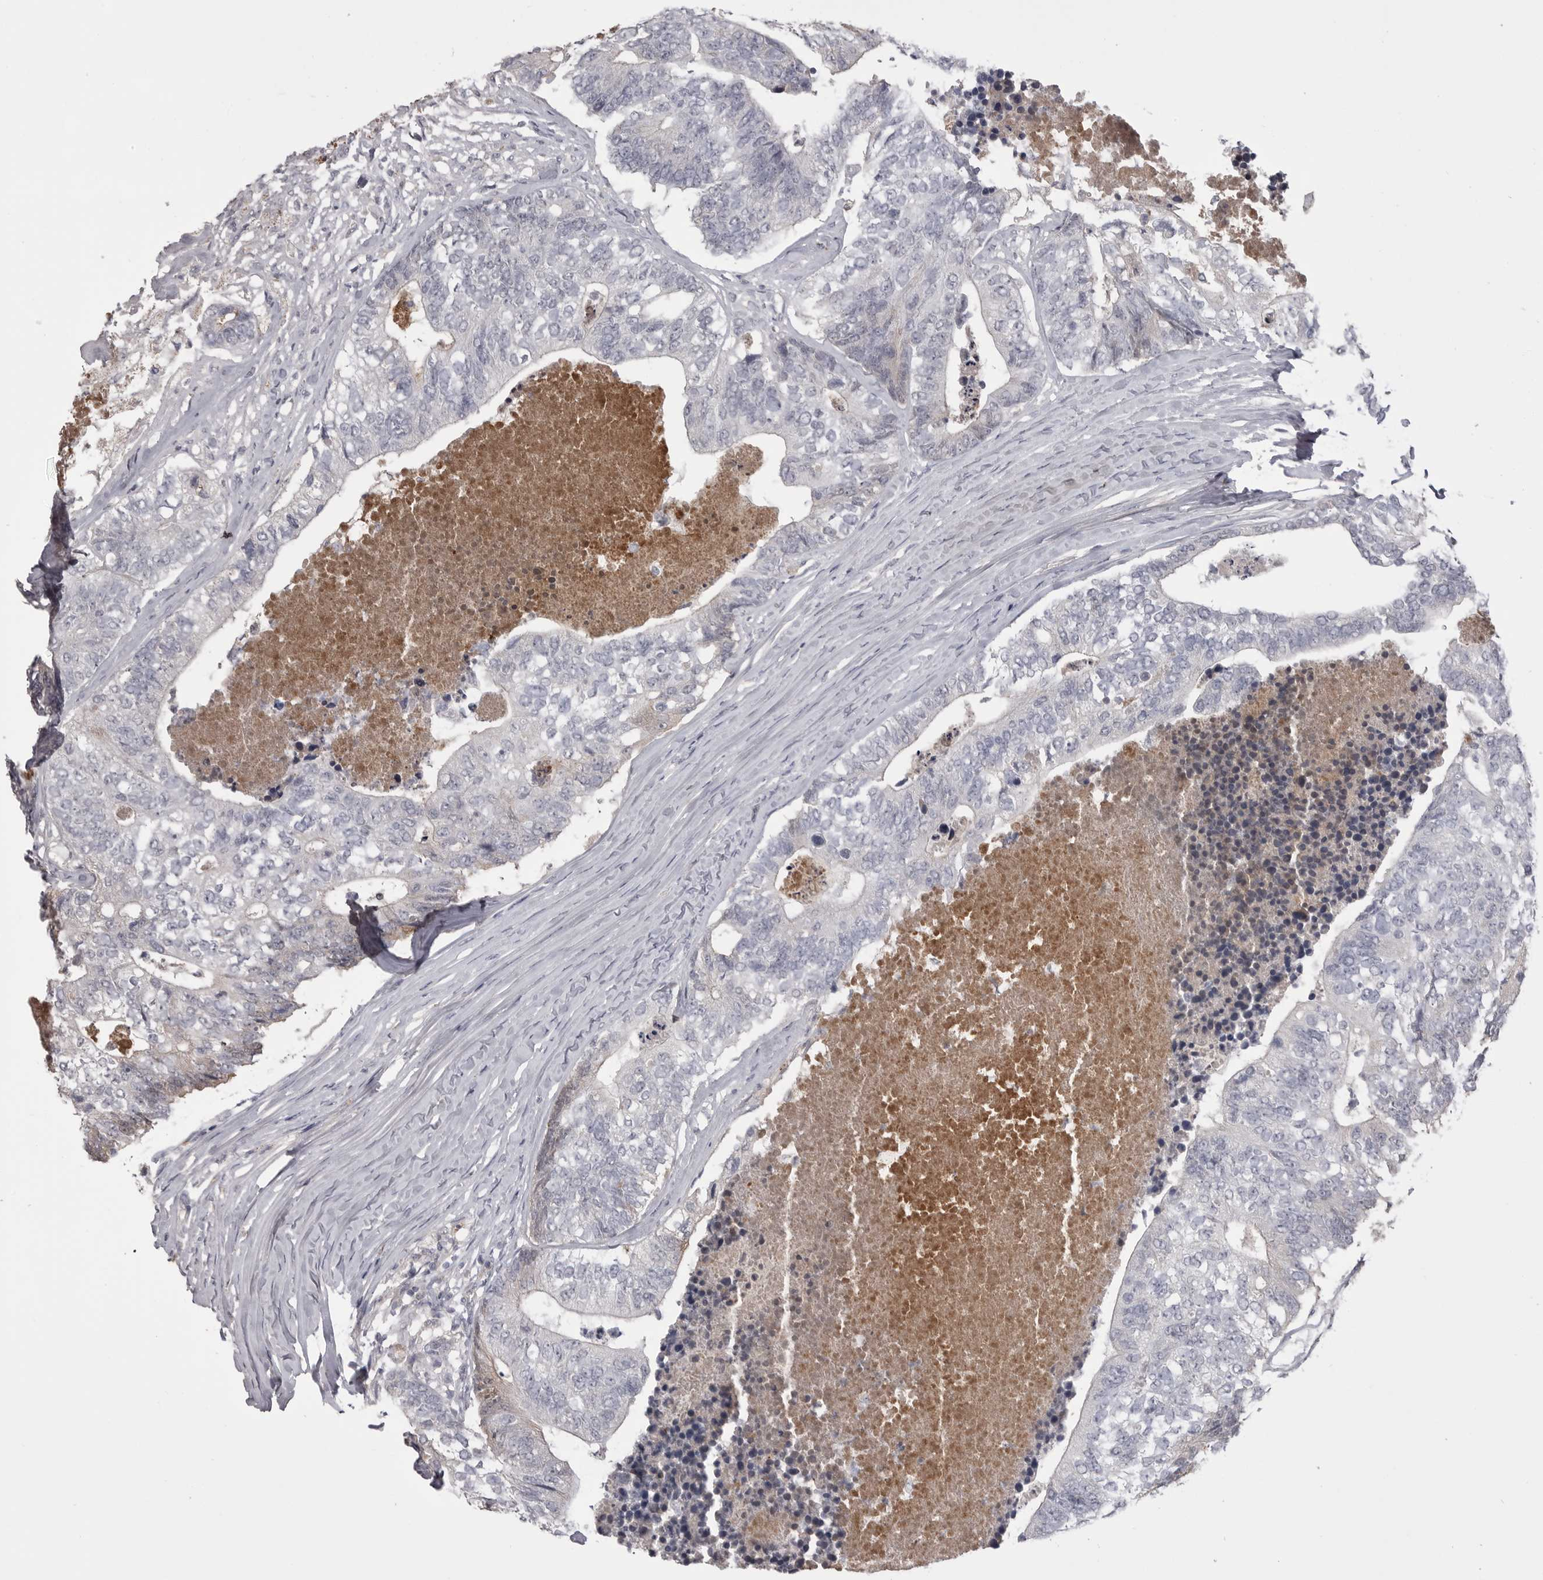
{"staining": {"intensity": "negative", "quantity": "none", "location": "none"}, "tissue": "colorectal cancer", "cell_type": "Tumor cells", "image_type": "cancer", "snomed": [{"axis": "morphology", "description": "Adenocarcinoma, NOS"}, {"axis": "topography", "description": "Colon"}], "caption": "Immunohistochemistry (IHC) of colorectal adenocarcinoma demonstrates no expression in tumor cells.", "gene": "AHSG", "patient": {"sex": "female", "age": 67}}